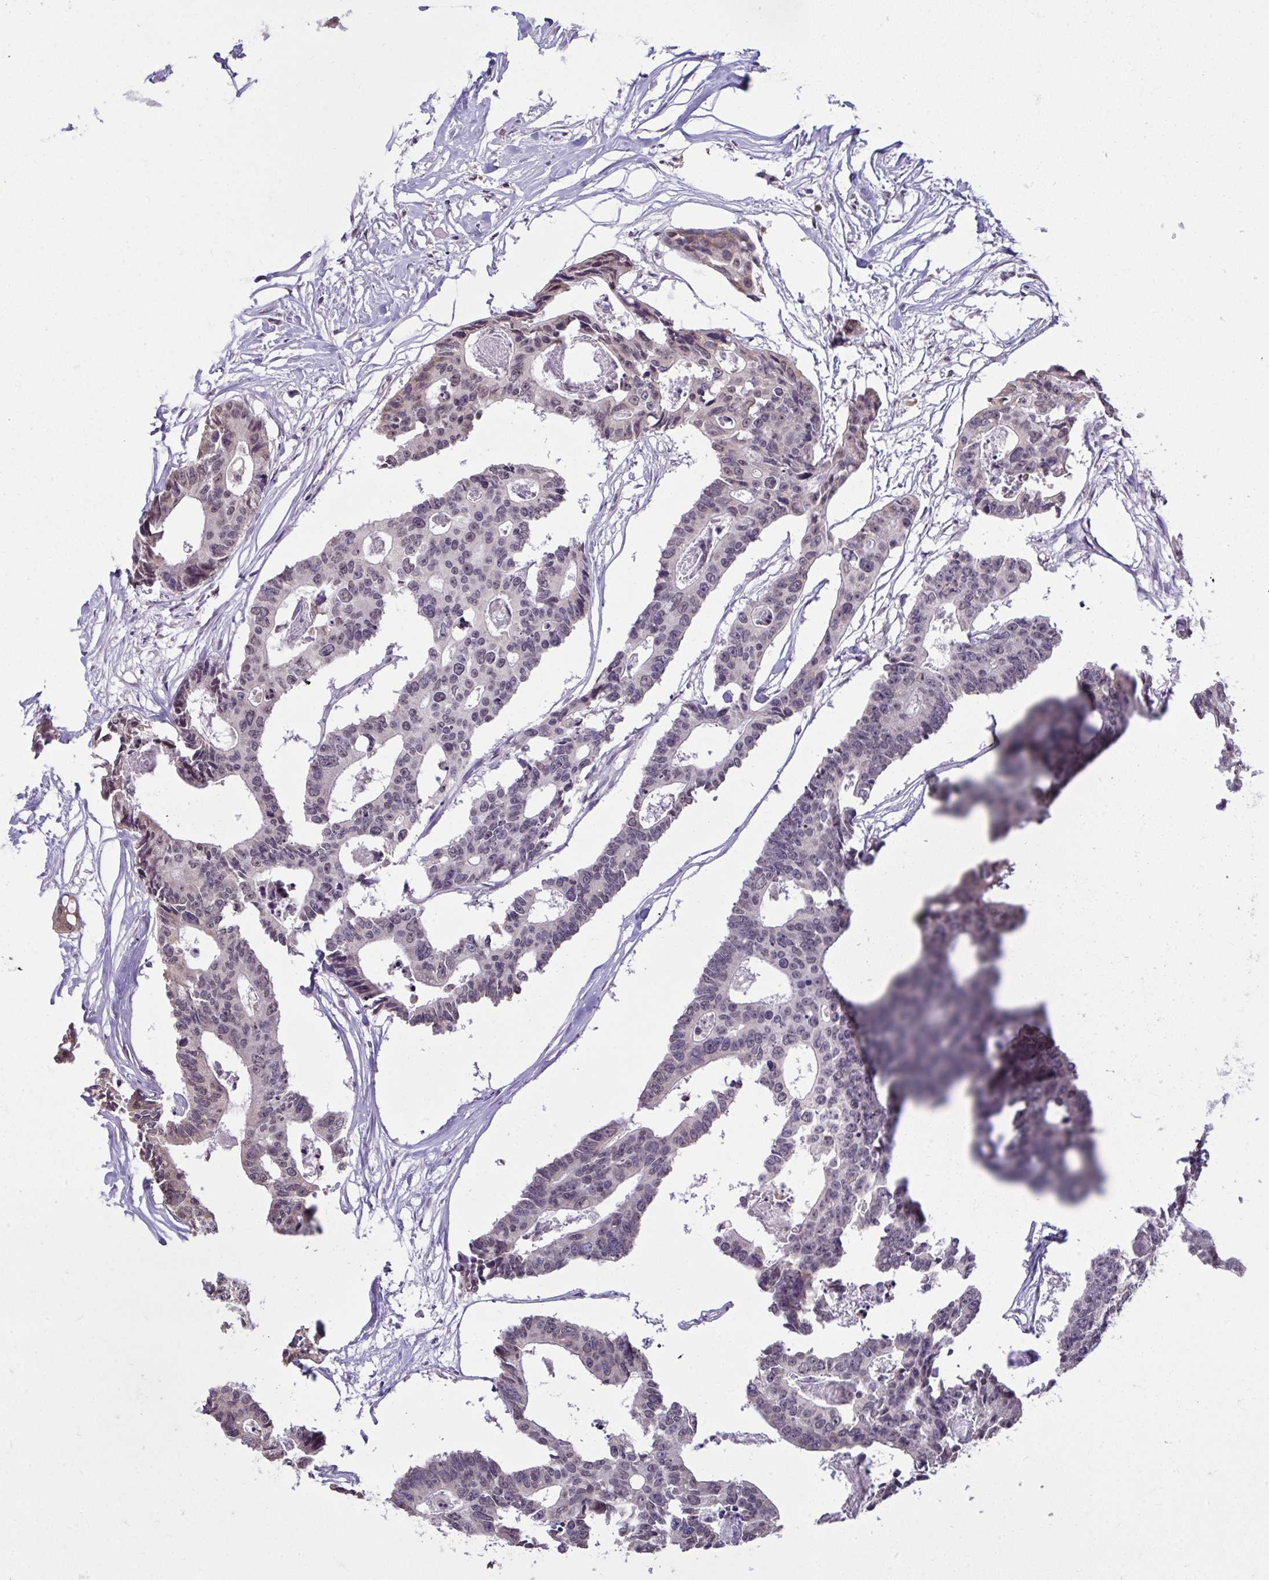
{"staining": {"intensity": "weak", "quantity": "<25%", "location": "nuclear"}, "tissue": "colorectal cancer", "cell_type": "Tumor cells", "image_type": "cancer", "snomed": [{"axis": "morphology", "description": "Adenocarcinoma, NOS"}, {"axis": "topography", "description": "Rectum"}], "caption": "This is a micrograph of immunohistochemistry (IHC) staining of adenocarcinoma (colorectal), which shows no positivity in tumor cells.", "gene": "NPPA", "patient": {"sex": "male", "age": 57}}